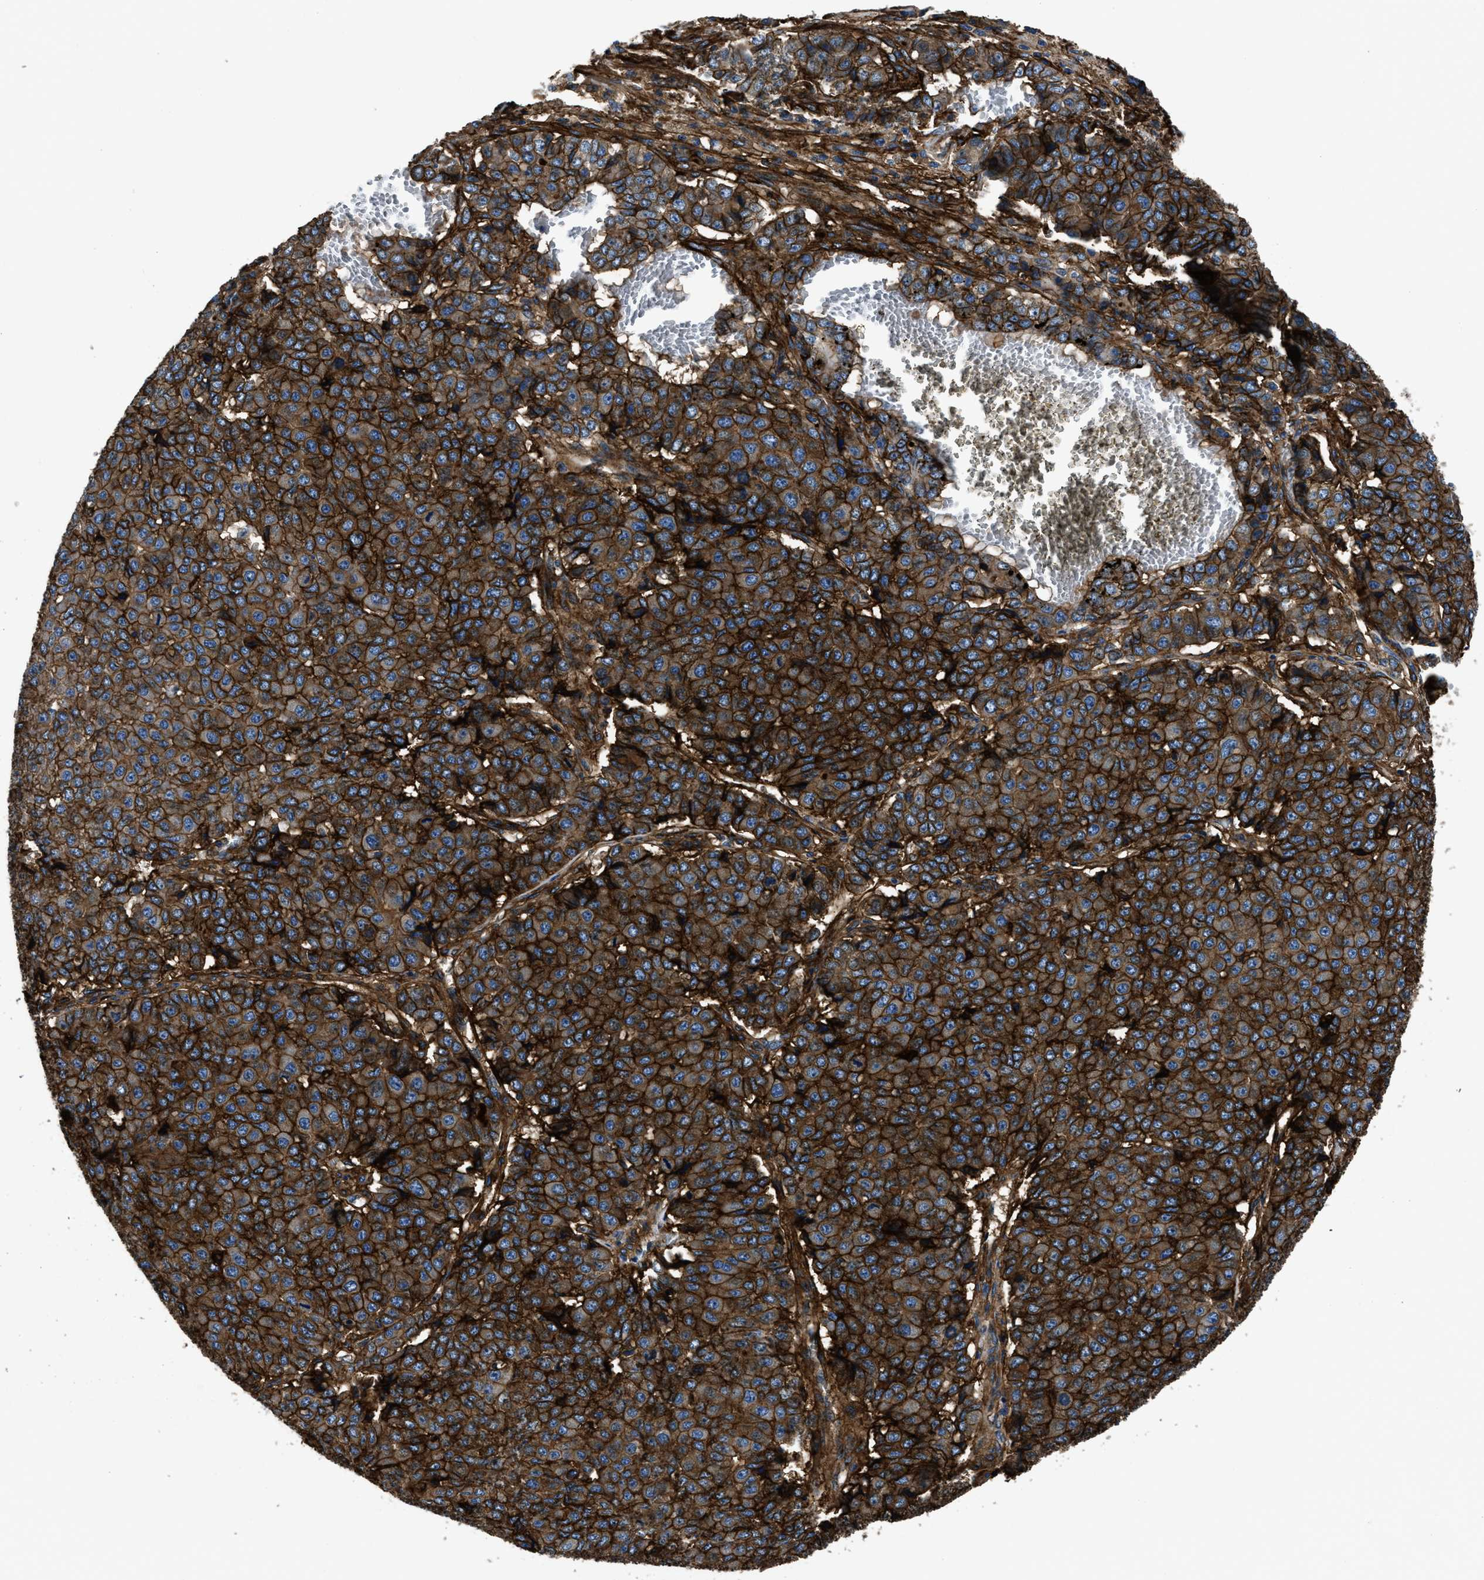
{"staining": {"intensity": "strong", "quantity": ">75%", "location": "cytoplasmic/membranous"}, "tissue": "pancreatic cancer", "cell_type": "Tumor cells", "image_type": "cancer", "snomed": [{"axis": "morphology", "description": "Adenocarcinoma, NOS"}, {"axis": "topography", "description": "Pancreas"}], "caption": "This micrograph displays pancreatic cancer (adenocarcinoma) stained with IHC to label a protein in brown. The cytoplasmic/membranous of tumor cells show strong positivity for the protein. Nuclei are counter-stained blue.", "gene": "CD276", "patient": {"sex": "male", "age": 50}}